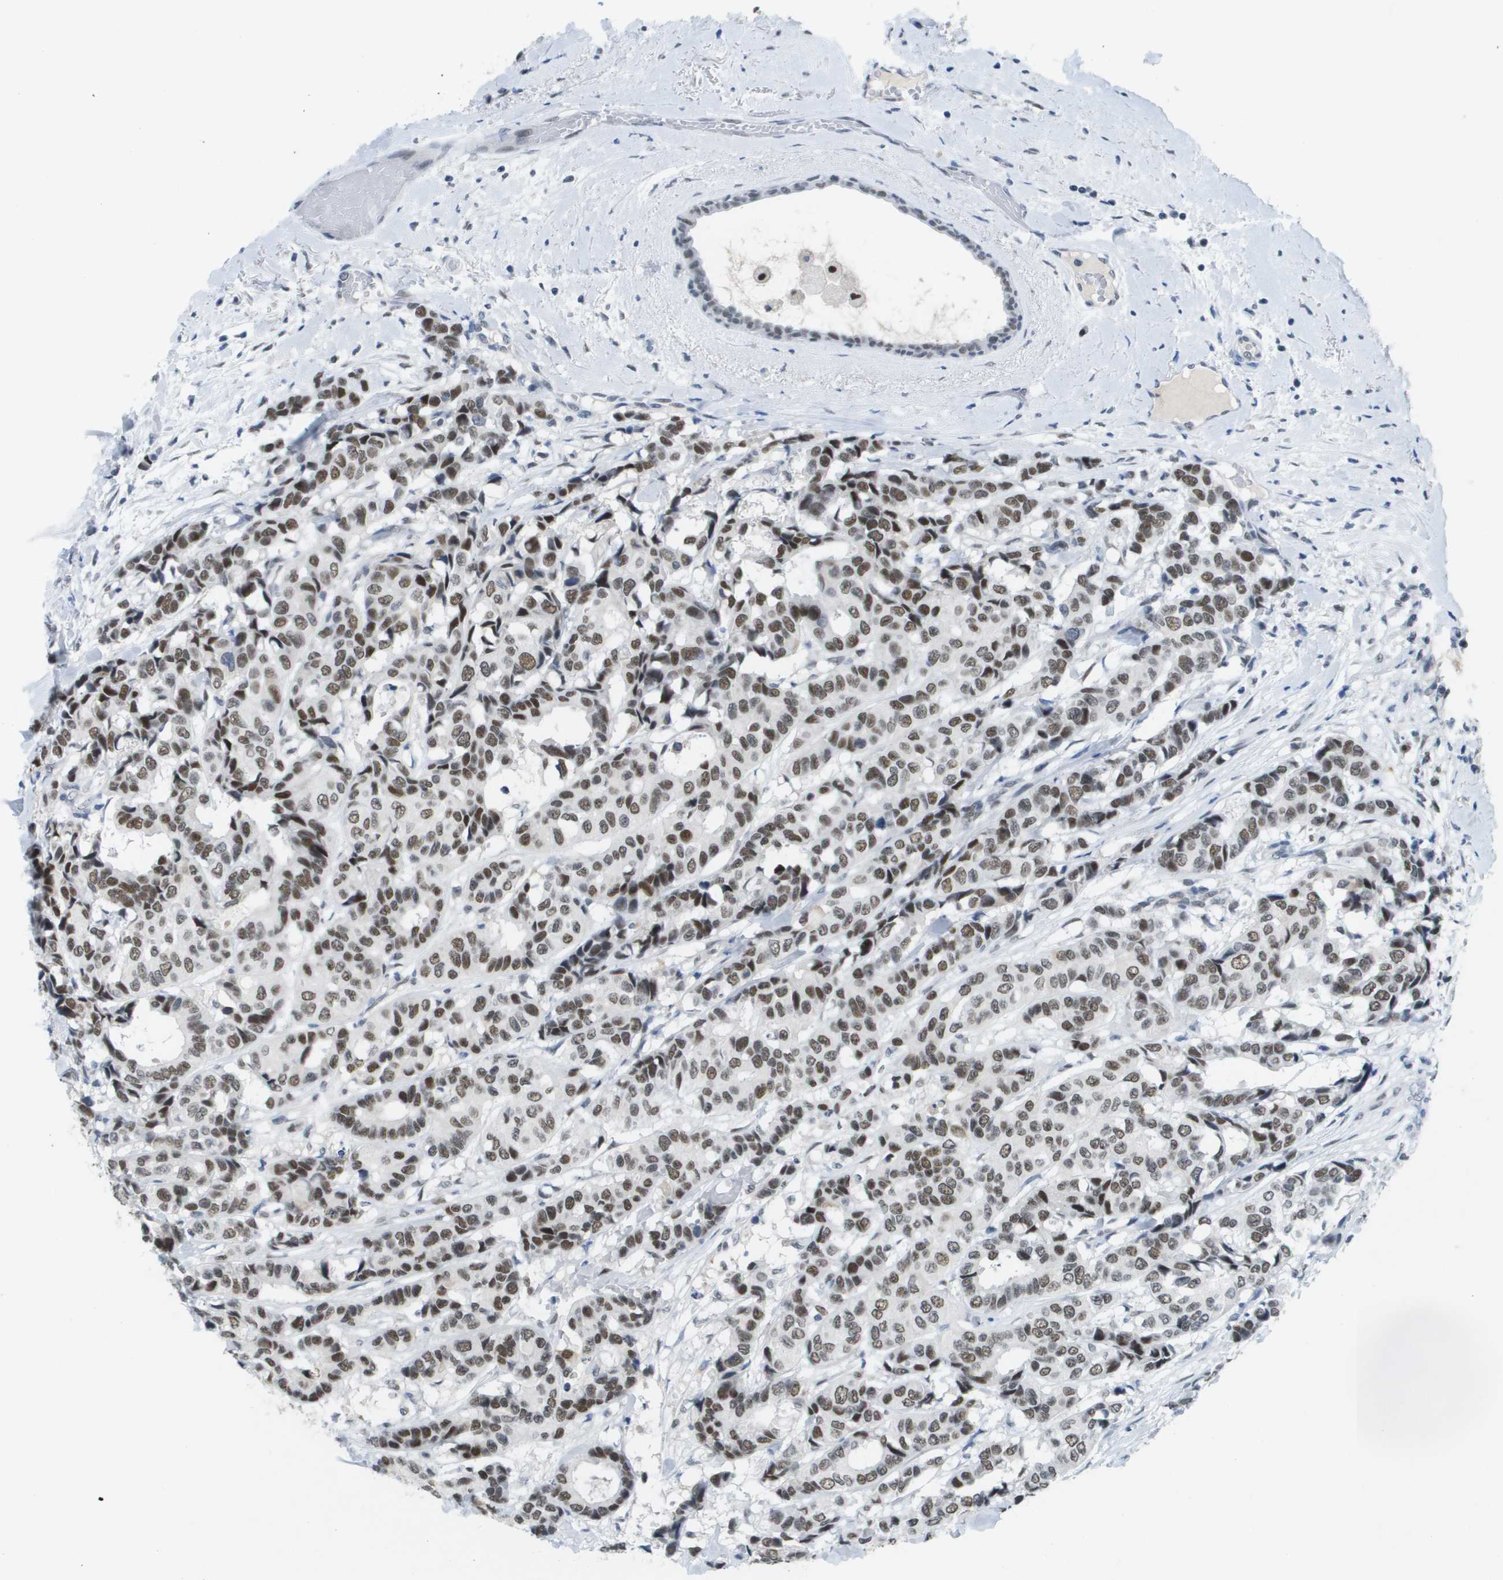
{"staining": {"intensity": "moderate", "quantity": ">75%", "location": "nuclear"}, "tissue": "breast cancer", "cell_type": "Tumor cells", "image_type": "cancer", "snomed": [{"axis": "morphology", "description": "Duct carcinoma"}, {"axis": "topography", "description": "Breast"}], "caption": "Approximately >75% of tumor cells in breast cancer exhibit moderate nuclear protein expression as visualized by brown immunohistochemical staining.", "gene": "TP53RK", "patient": {"sex": "female", "age": 87}}